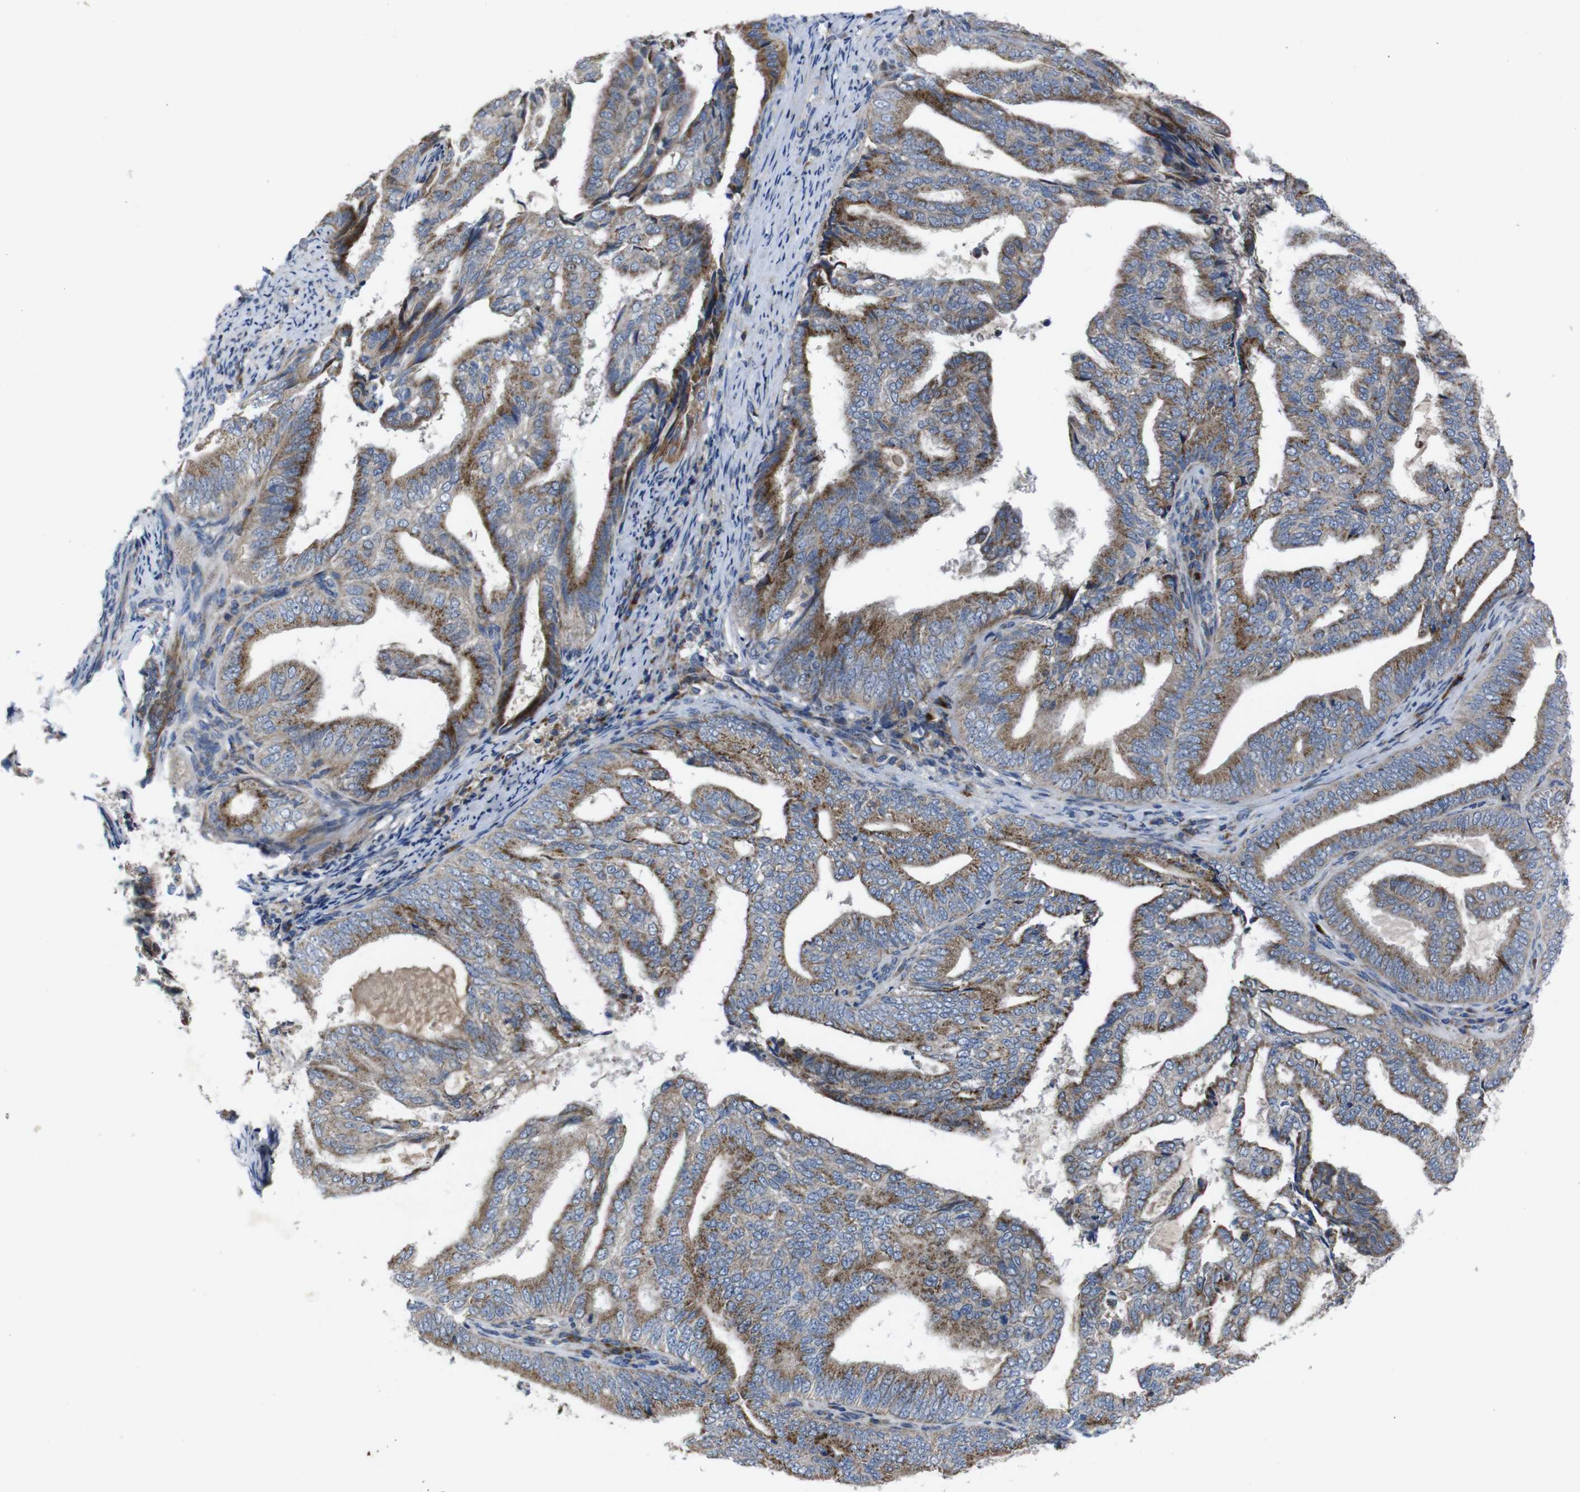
{"staining": {"intensity": "moderate", "quantity": ">75%", "location": "cytoplasmic/membranous"}, "tissue": "endometrial cancer", "cell_type": "Tumor cells", "image_type": "cancer", "snomed": [{"axis": "morphology", "description": "Adenocarcinoma, NOS"}, {"axis": "topography", "description": "Endometrium"}], "caption": "Human endometrial cancer (adenocarcinoma) stained with a protein marker shows moderate staining in tumor cells.", "gene": "CHST10", "patient": {"sex": "female", "age": 58}}